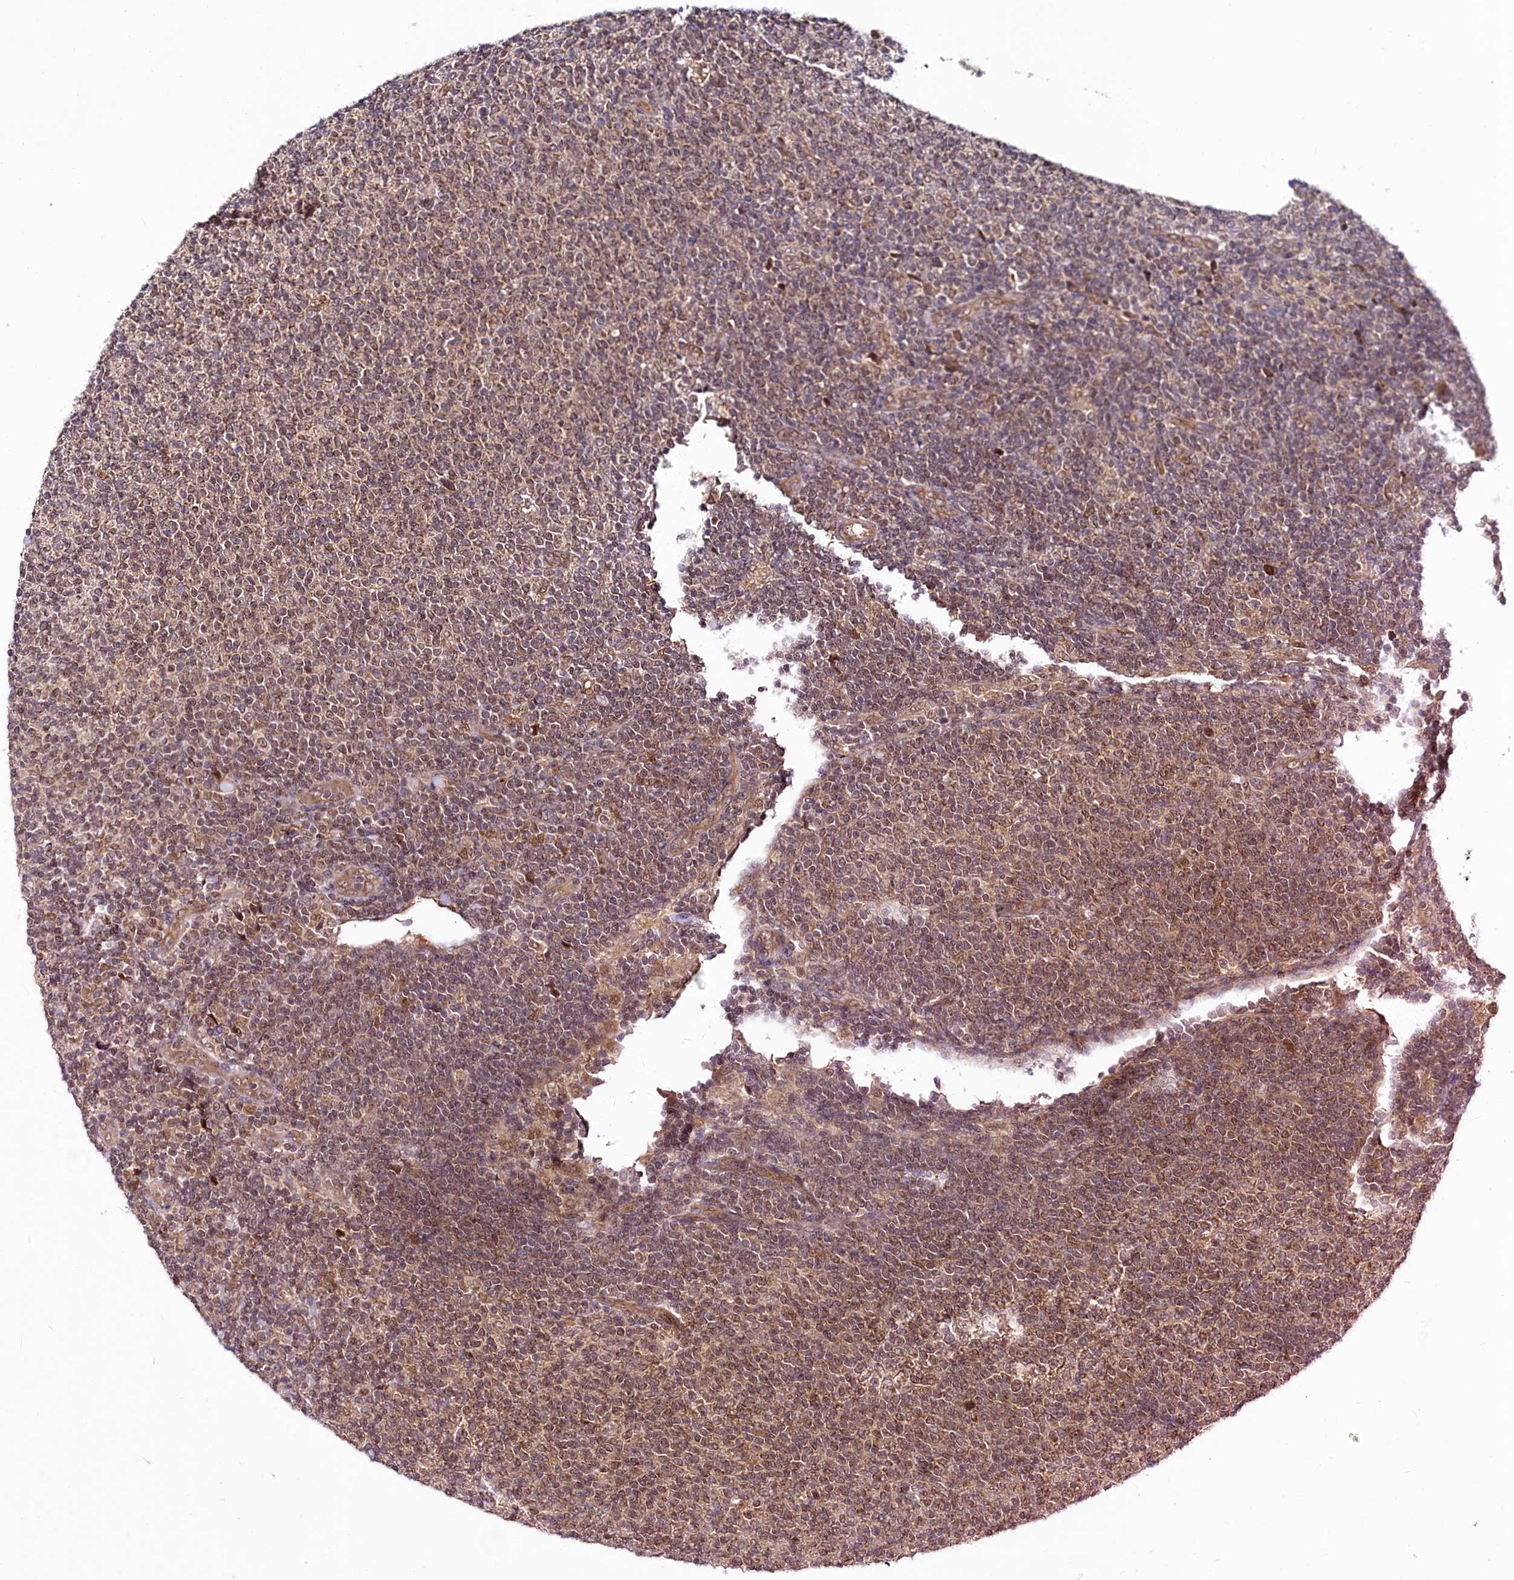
{"staining": {"intensity": "moderate", "quantity": ">75%", "location": "nuclear"}, "tissue": "lymphoma", "cell_type": "Tumor cells", "image_type": "cancer", "snomed": [{"axis": "morphology", "description": "Malignant lymphoma, non-Hodgkin's type, Low grade"}, {"axis": "topography", "description": "Lymph node"}], "caption": "Protein analysis of malignant lymphoma, non-Hodgkin's type (low-grade) tissue displays moderate nuclear positivity in approximately >75% of tumor cells.", "gene": "UBE3A", "patient": {"sex": "male", "age": 66}}